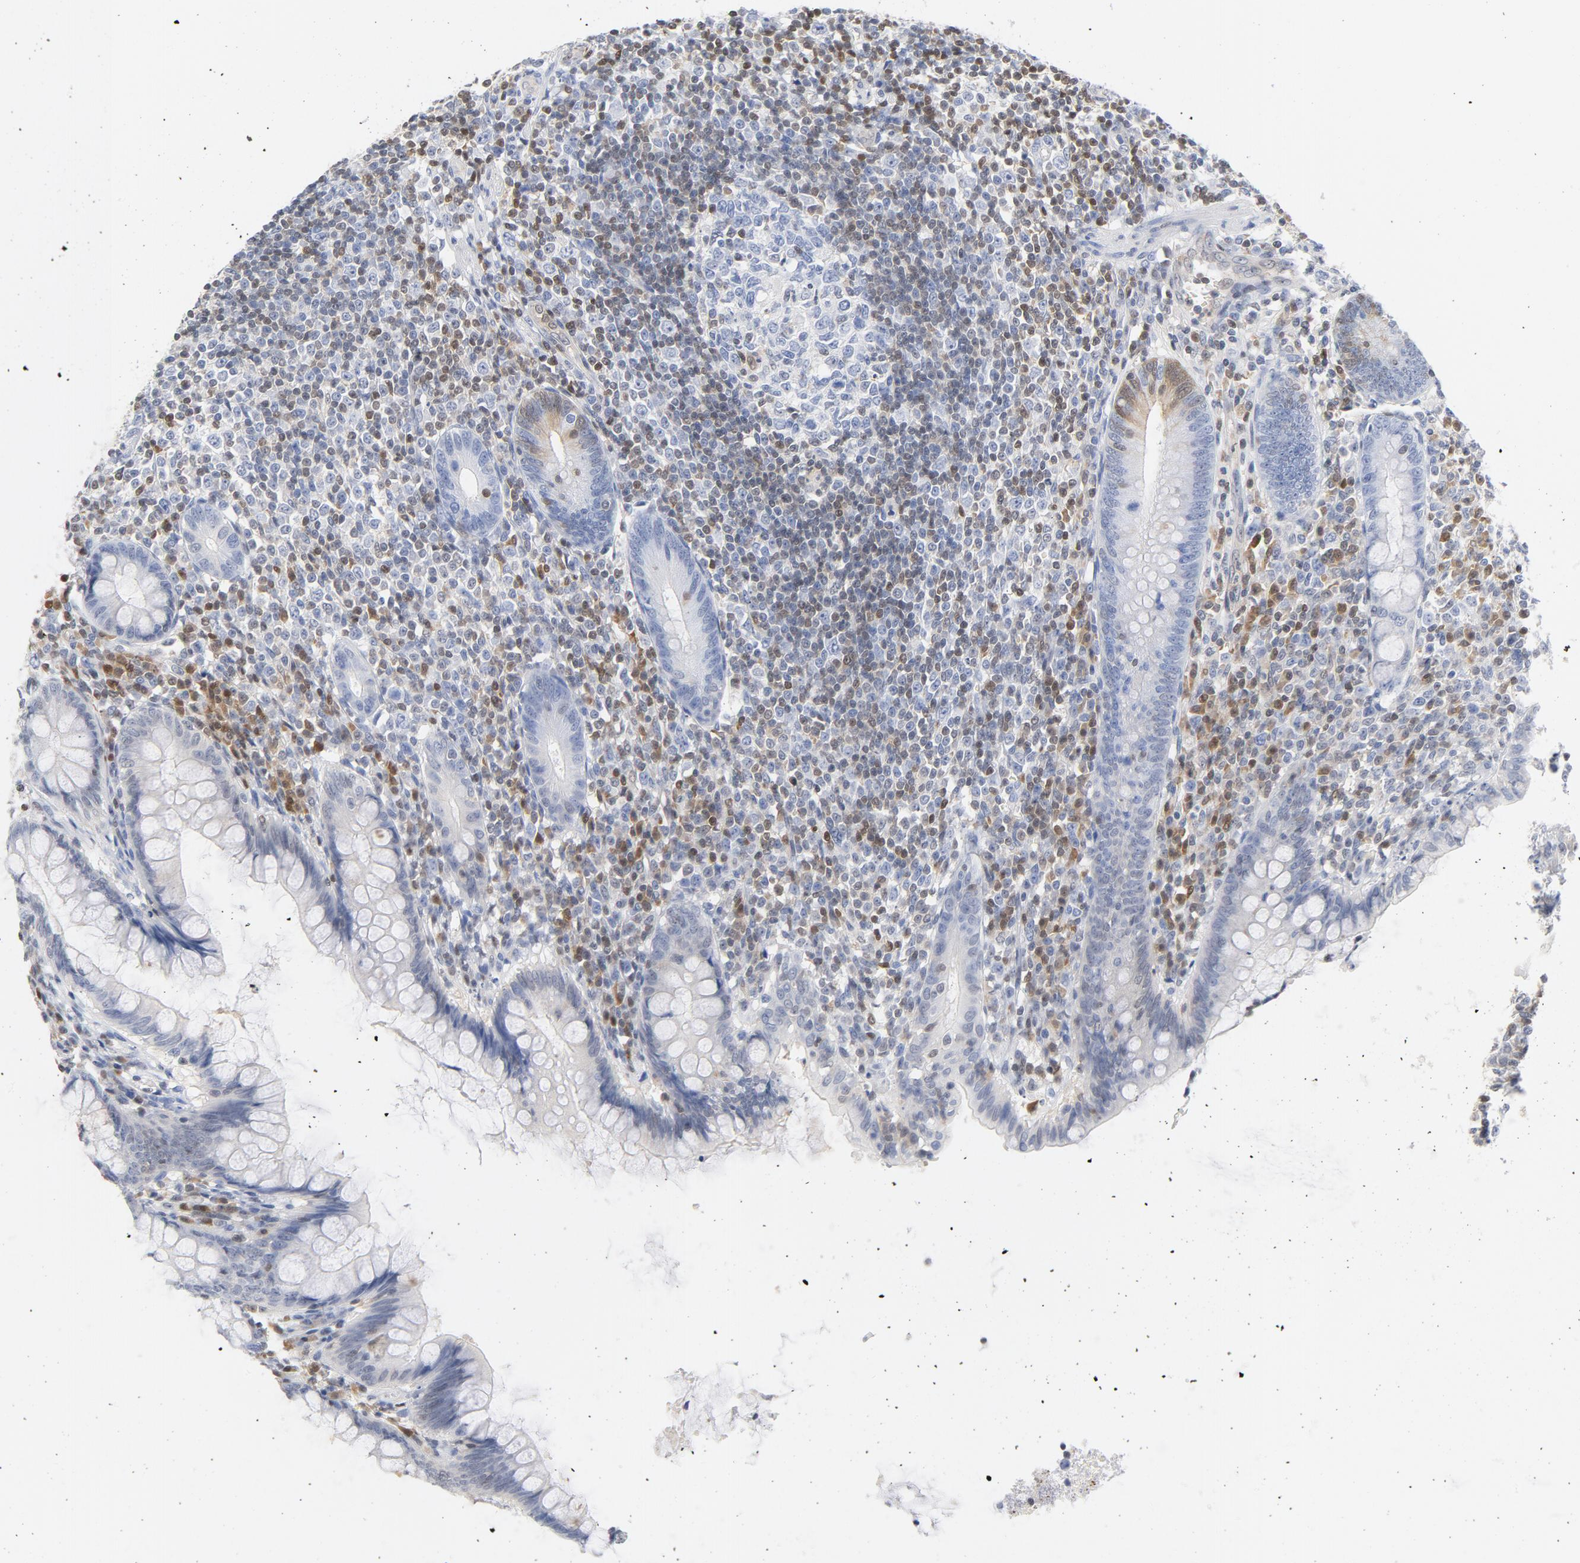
{"staining": {"intensity": "moderate", "quantity": "<25%", "location": "cytoplasmic/membranous,nuclear"}, "tissue": "appendix", "cell_type": "Glandular cells", "image_type": "normal", "snomed": [{"axis": "morphology", "description": "Normal tissue, NOS"}, {"axis": "topography", "description": "Appendix"}], "caption": "Immunohistochemistry (IHC) histopathology image of benign appendix stained for a protein (brown), which displays low levels of moderate cytoplasmic/membranous,nuclear staining in about <25% of glandular cells.", "gene": "CDKN1B", "patient": {"sex": "female", "age": 66}}